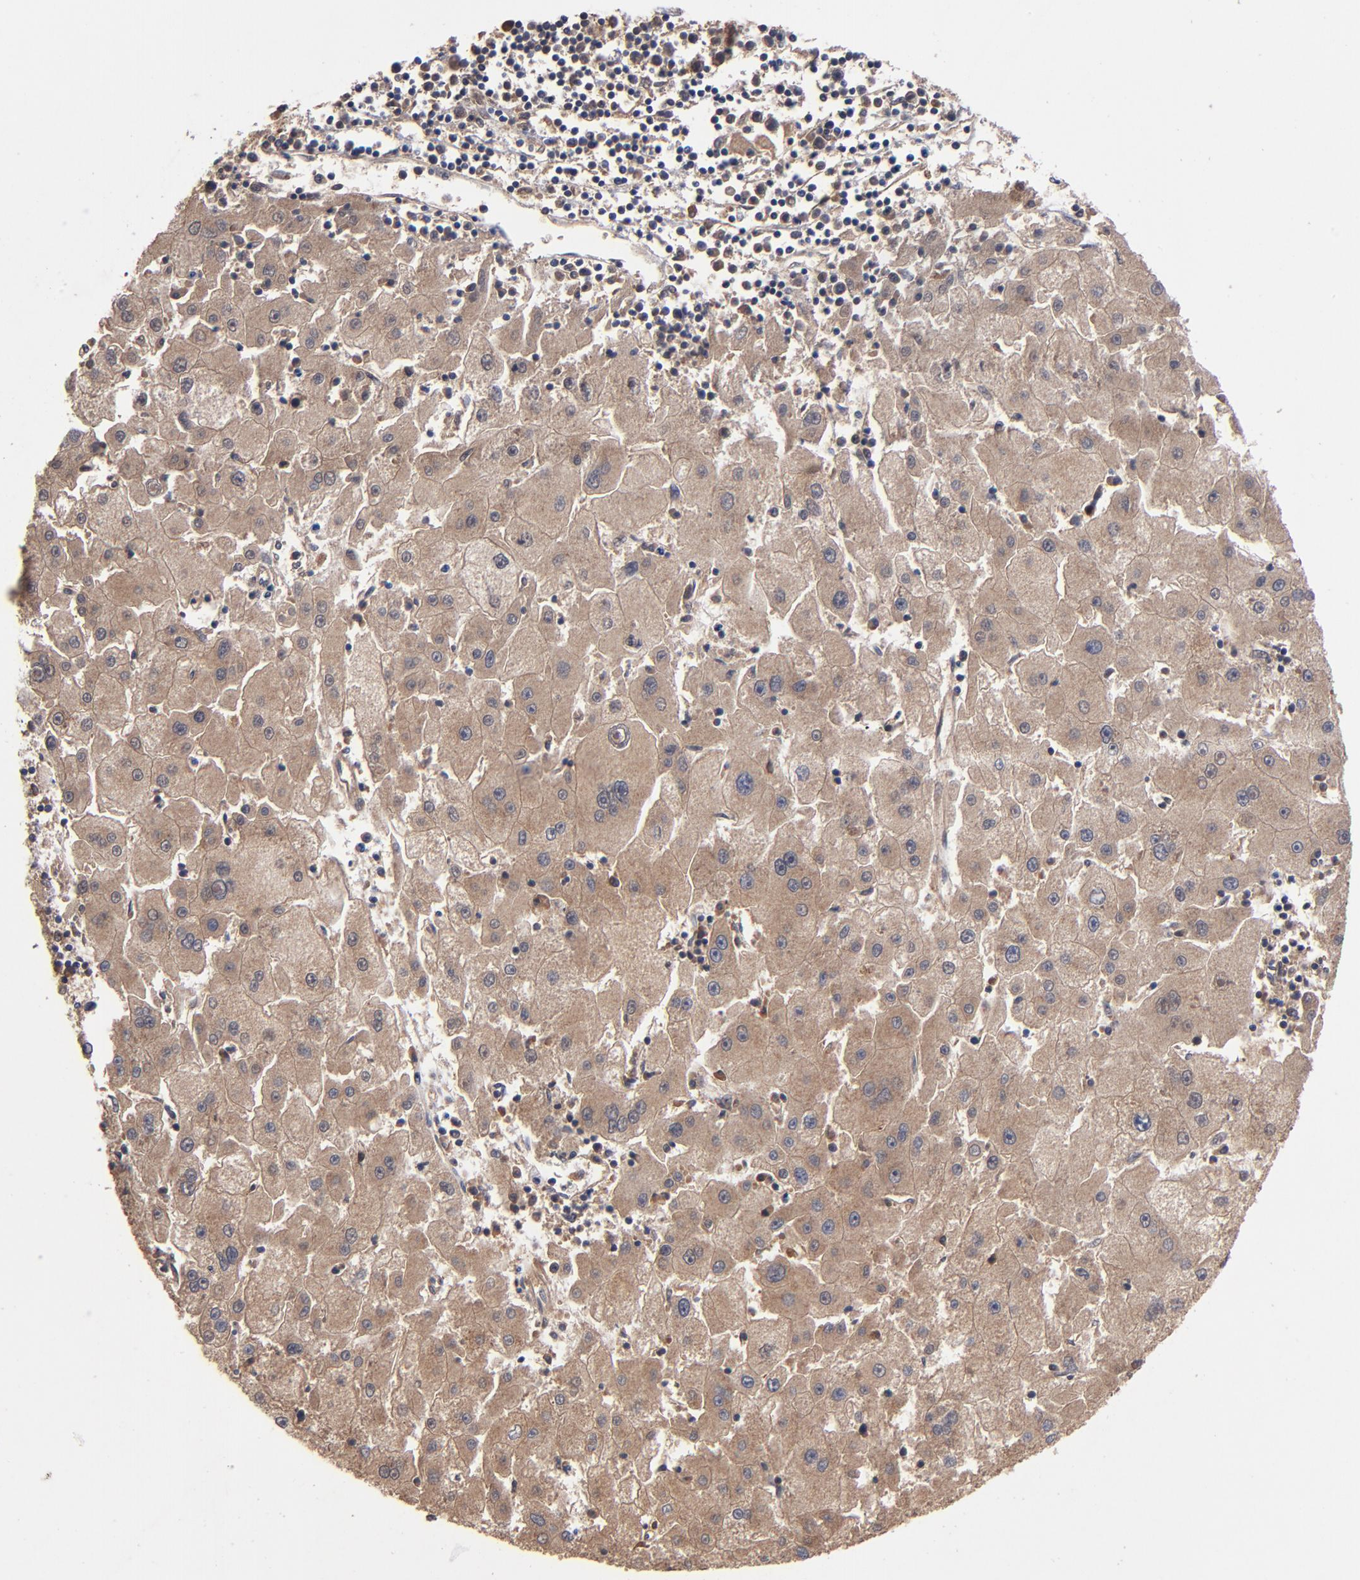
{"staining": {"intensity": "moderate", "quantity": ">75%", "location": "cytoplasmic/membranous"}, "tissue": "liver cancer", "cell_type": "Tumor cells", "image_type": "cancer", "snomed": [{"axis": "morphology", "description": "Carcinoma, Hepatocellular, NOS"}, {"axis": "topography", "description": "Liver"}], "caption": "The histopathology image reveals immunohistochemical staining of liver cancer (hepatocellular carcinoma). There is moderate cytoplasmic/membranous positivity is appreciated in about >75% of tumor cells.", "gene": "BDKRB1", "patient": {"sex": "male", "age": 72}}